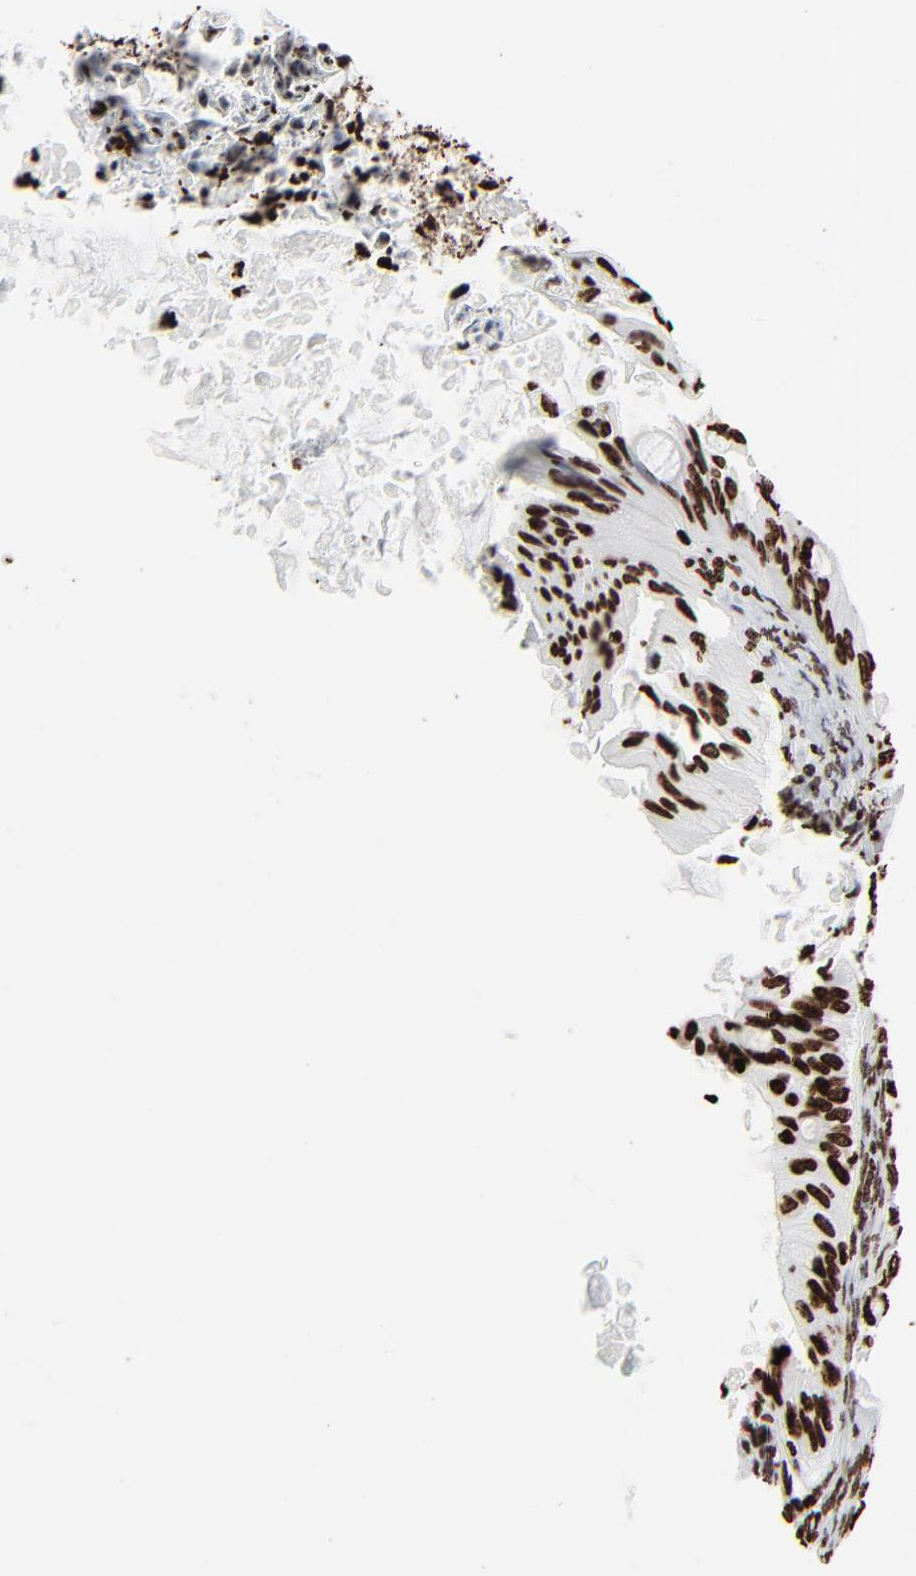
{"staining": {"intensity": "strong", "quantity": ">75%", "location": "nuclear"}, "tissue": "ovarian cancer", "cell_type": "Tumor cells", "image_type": "cancer", "snomed": [{"axis": "morphology", "description": "Cystadenocarcinoma, mucinous, NOS"}, {"axis": "topography", "description": "Ovary"}], "caption": "Ovarian mucinous cystadenocarcinoma was stained to show a protein in brown. There is high levels of strong nuclear staining in approximately >75% of tumor cells. (DAB (3,3'-diaminobenzidine) IHC with brightfield microscopy, high magnification).", "gene": "H3-4", "patient": {"sex": "female", "age": 37}}